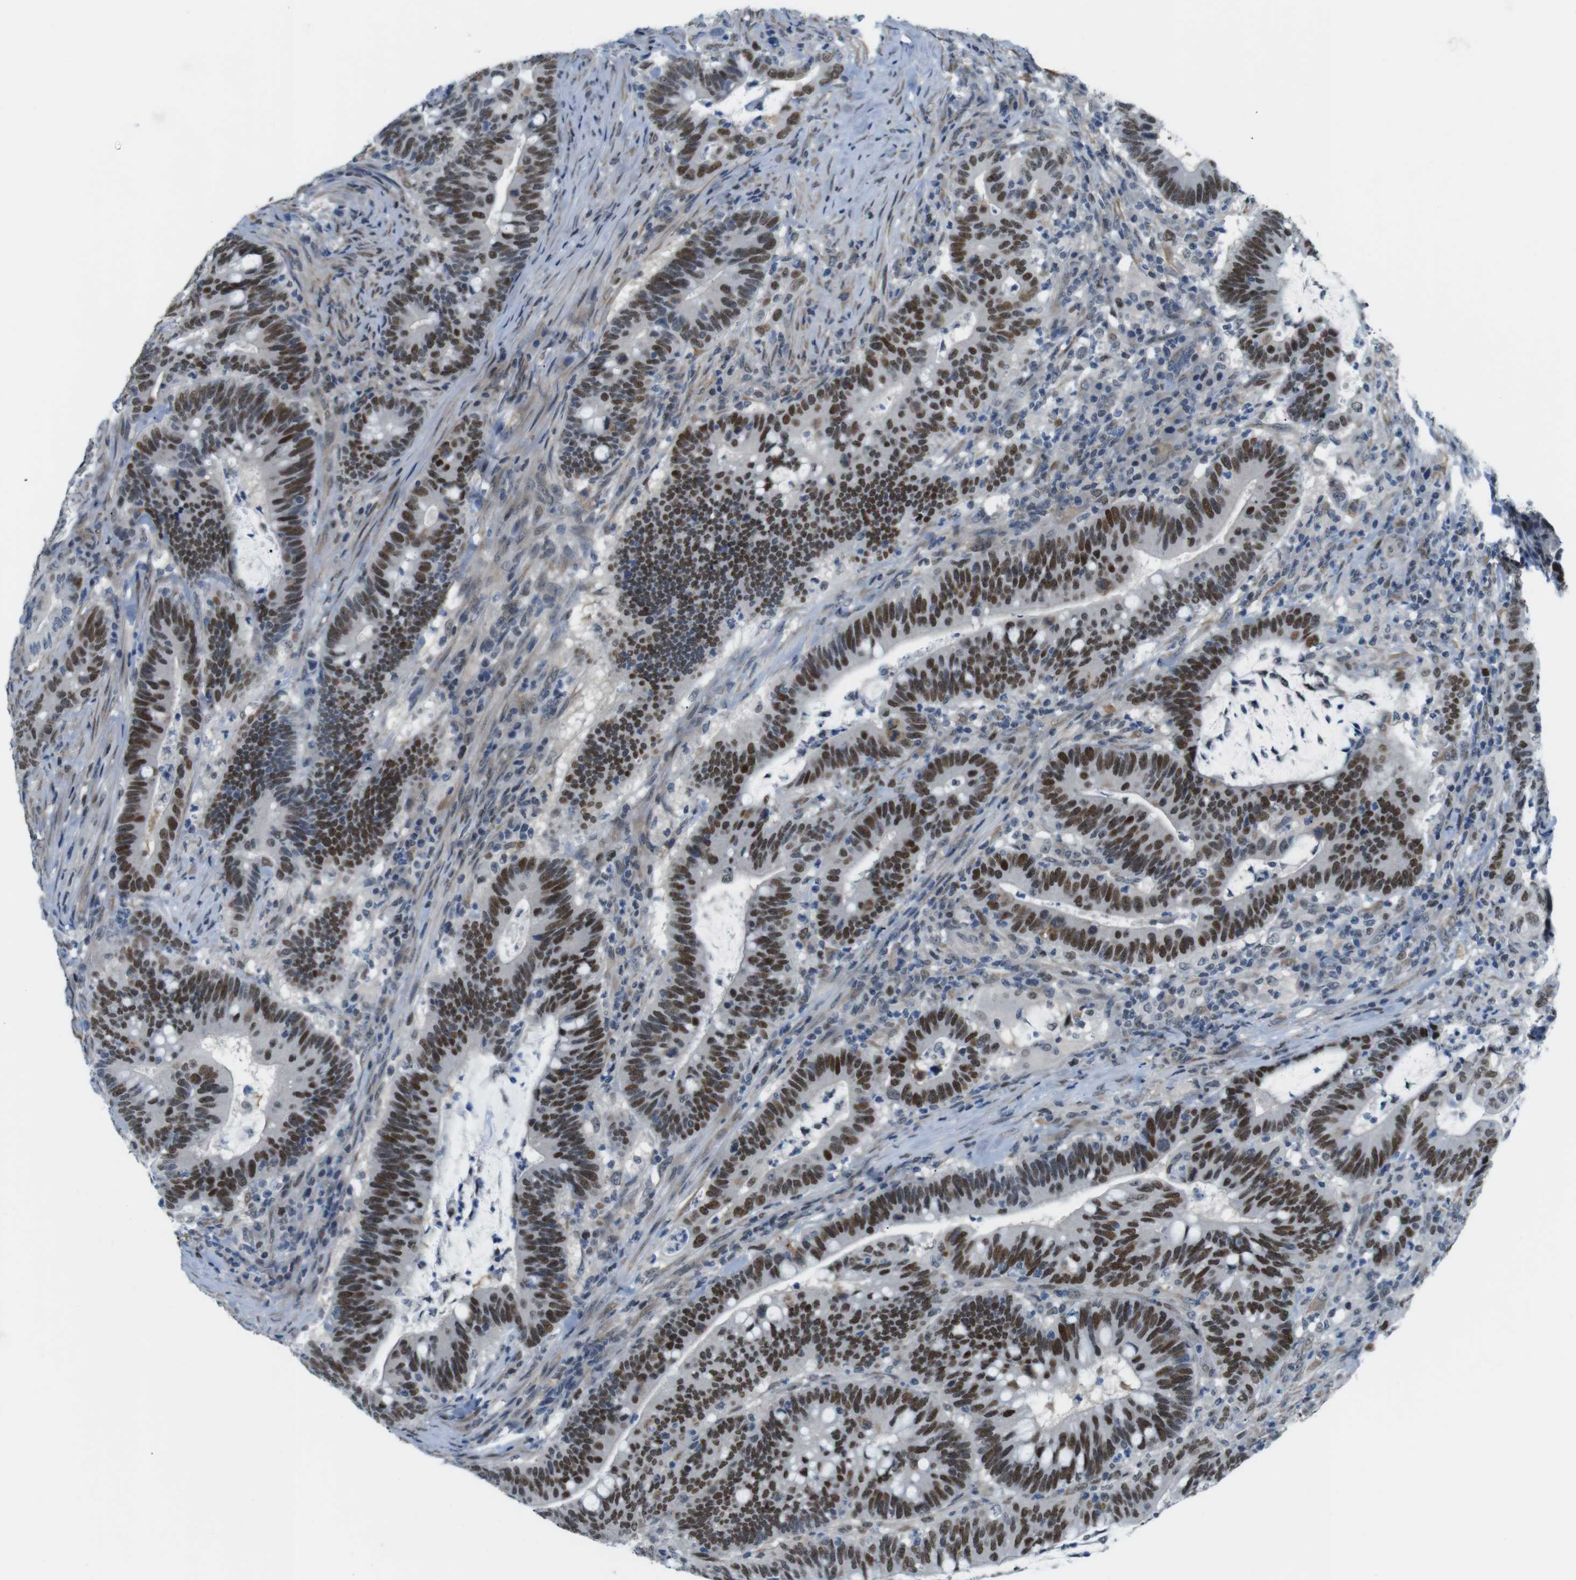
{"staining": {"intensity": "strong", "quantity": ">75%", "location": "nuclear"}, "tissue": "colorectal cancer", "cell_type": "Tumor cells", "image_type": "cancer", "snomed": [{"axis": "morphology", "description": "Normal tissue, NOS"}, {"axis": "morphology", "description": "Adenocarcinoma, NOS"}, {"axis": "topography", "description": "Colon"}], "caption": "Adenocarcinoma (colorectal) stained for a protein (brown) displays strong nuclear positive staining in about >75% of tumor cells.", "gene": "SMCO2", "patient": {"sex": "female", "age": 66}}